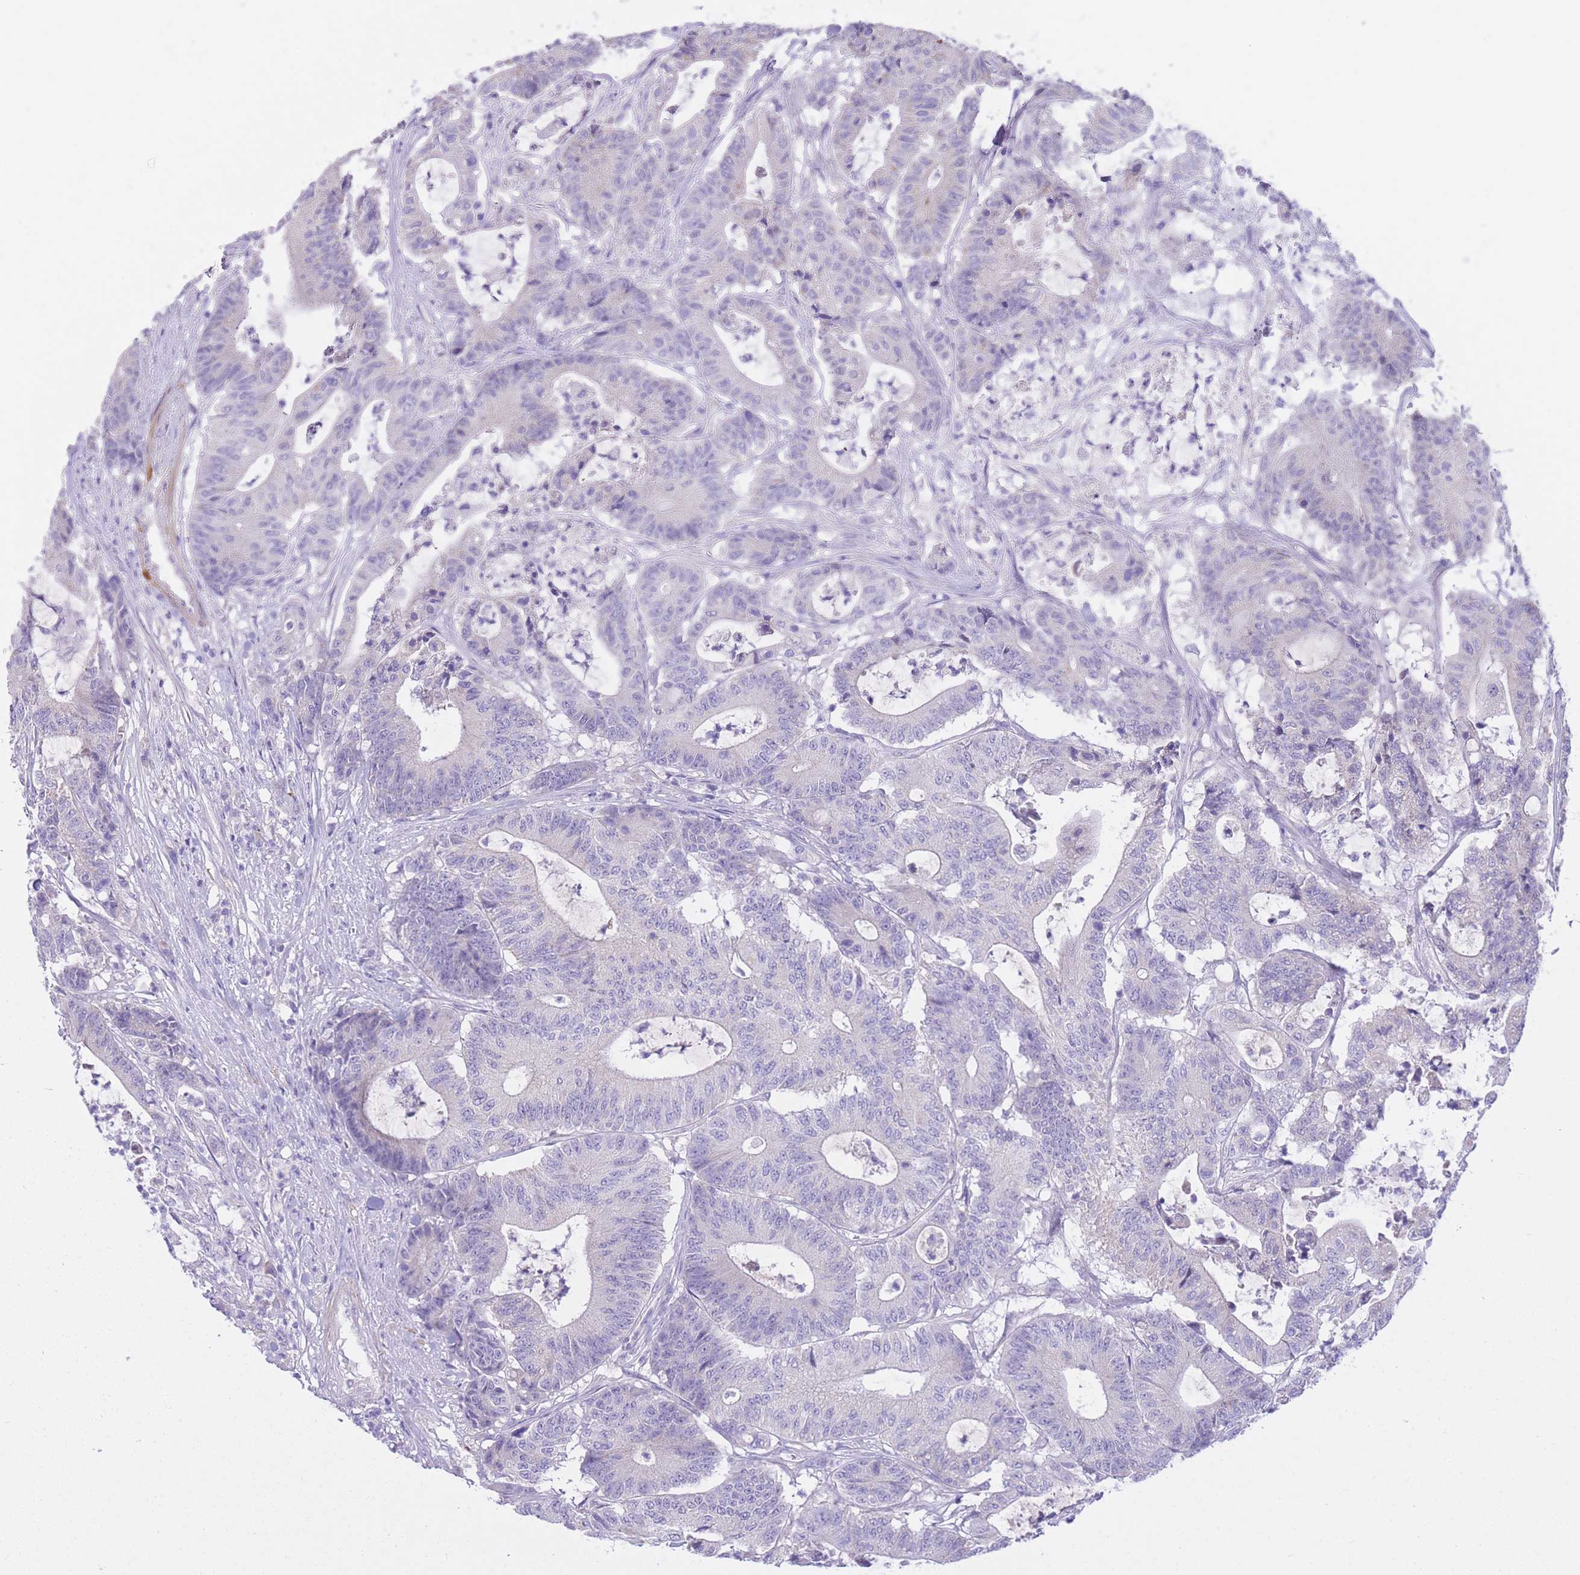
{"staining": {"intensity": "negative", "quantity": "none", "location": "none"}, "tissue": "colorectal cancer", "cell_type": "Tumor cells", "image_type": "cancer", "snomed": [{"axis": "morphology", "description": "Adenocarcinoma, NOS"}, {"axis": "topography", "description": "Colon"}], "caption": "The histopathology image displays no staining of tumor cells in colorectal adenocarcinoma.", "gene": "PGM1", "patient": {"sex": "female", "age": 84}}